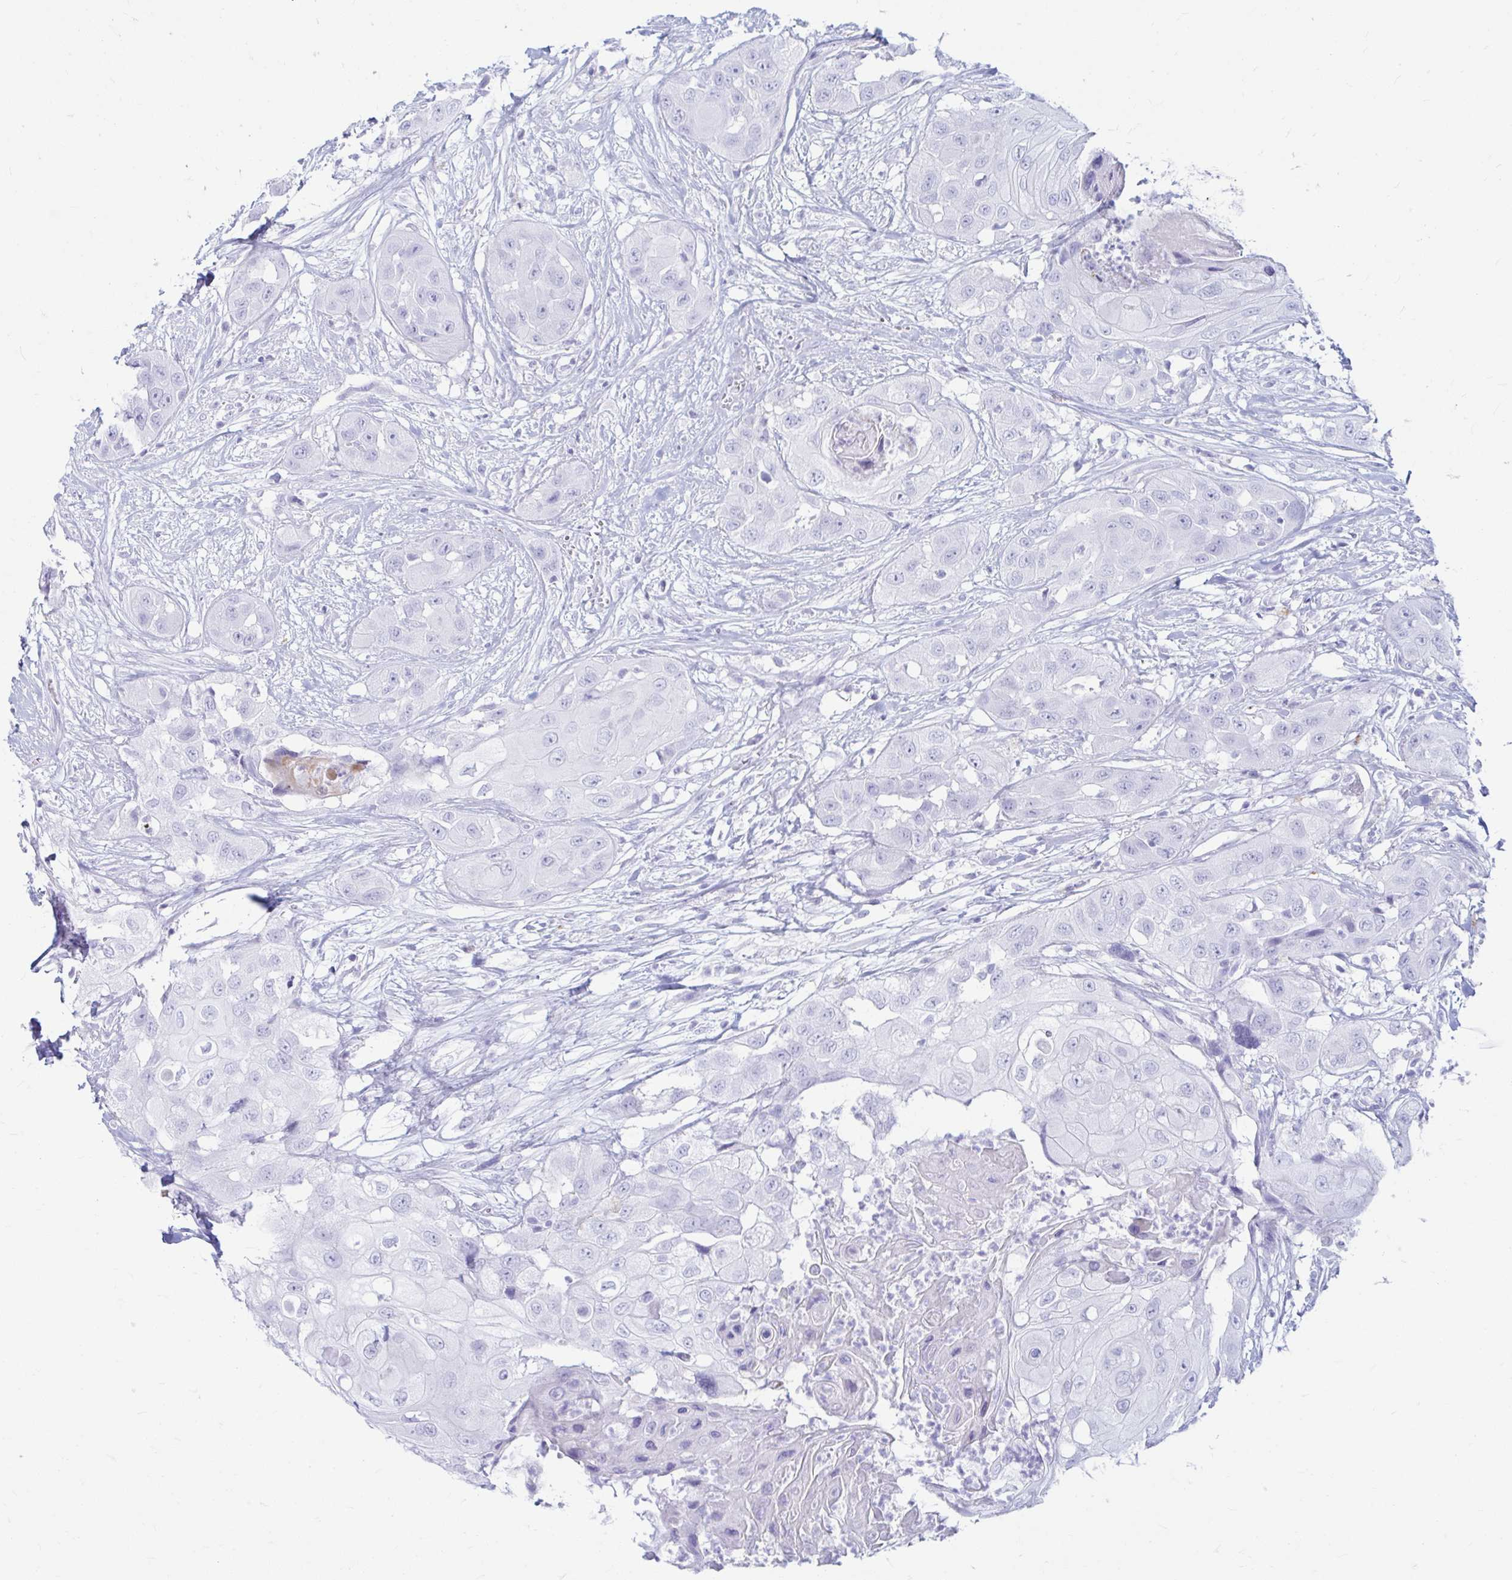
{"staining": {"intensity": "negative", "quantity": "none", "location": "none"}, "tissue": "head and neck cancer", "cell_type": "Tumor cells", "image_type": "cancer", "snomed": [{"axis": "morphology", "description": "Squamous cell carcinoma, NOS"}, {"axis": "topography", "description": "Head-Neck"}], "caption": "Tumor cells are negative for brown protein staining in squamous cell carcinoma (head and neck).", "gene": "ERICH6", "patient": {"sex": "male", "age": 83}}